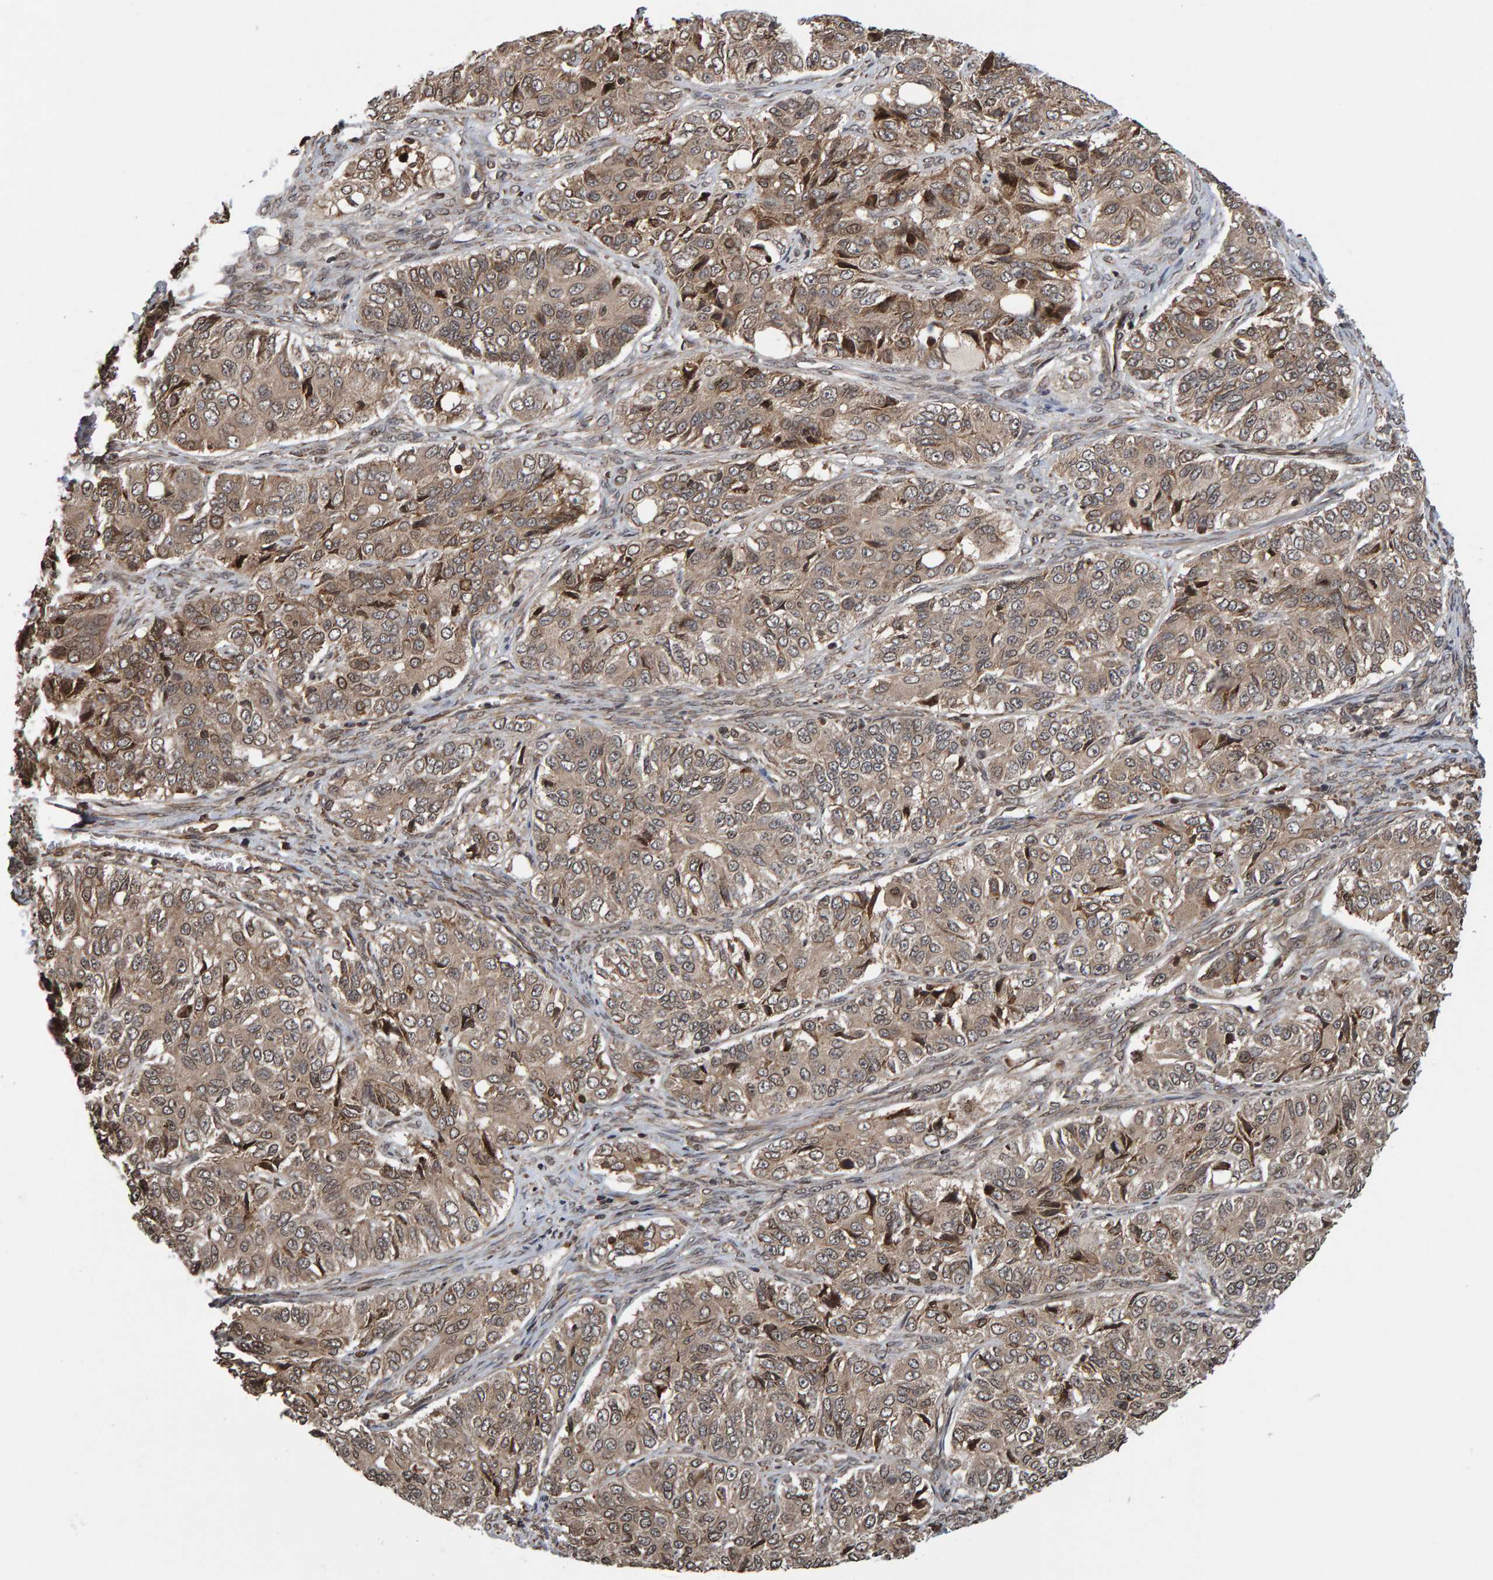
{"staining": {"intensity": "weak", "quantity": ">75%", "location": "cytoplasmic/membranous"}, "tissue": "ovarian cancer", "cell_type": "Tumor cells", "image_type": "cancer", "snomed": [{"axis": "morphology", "description": "Carcinoma, endometroid"}, {"axis": "topography", "description": "Ovary"}], "caption": "Ovarian endometroid carcinoma stained with immunohistochemistry reveals weak cytoplasmic/membranous expression in approximately >75% of tumor cells.", "gene": "GAB2", "patient": {"sex": "female", "age": 51}}